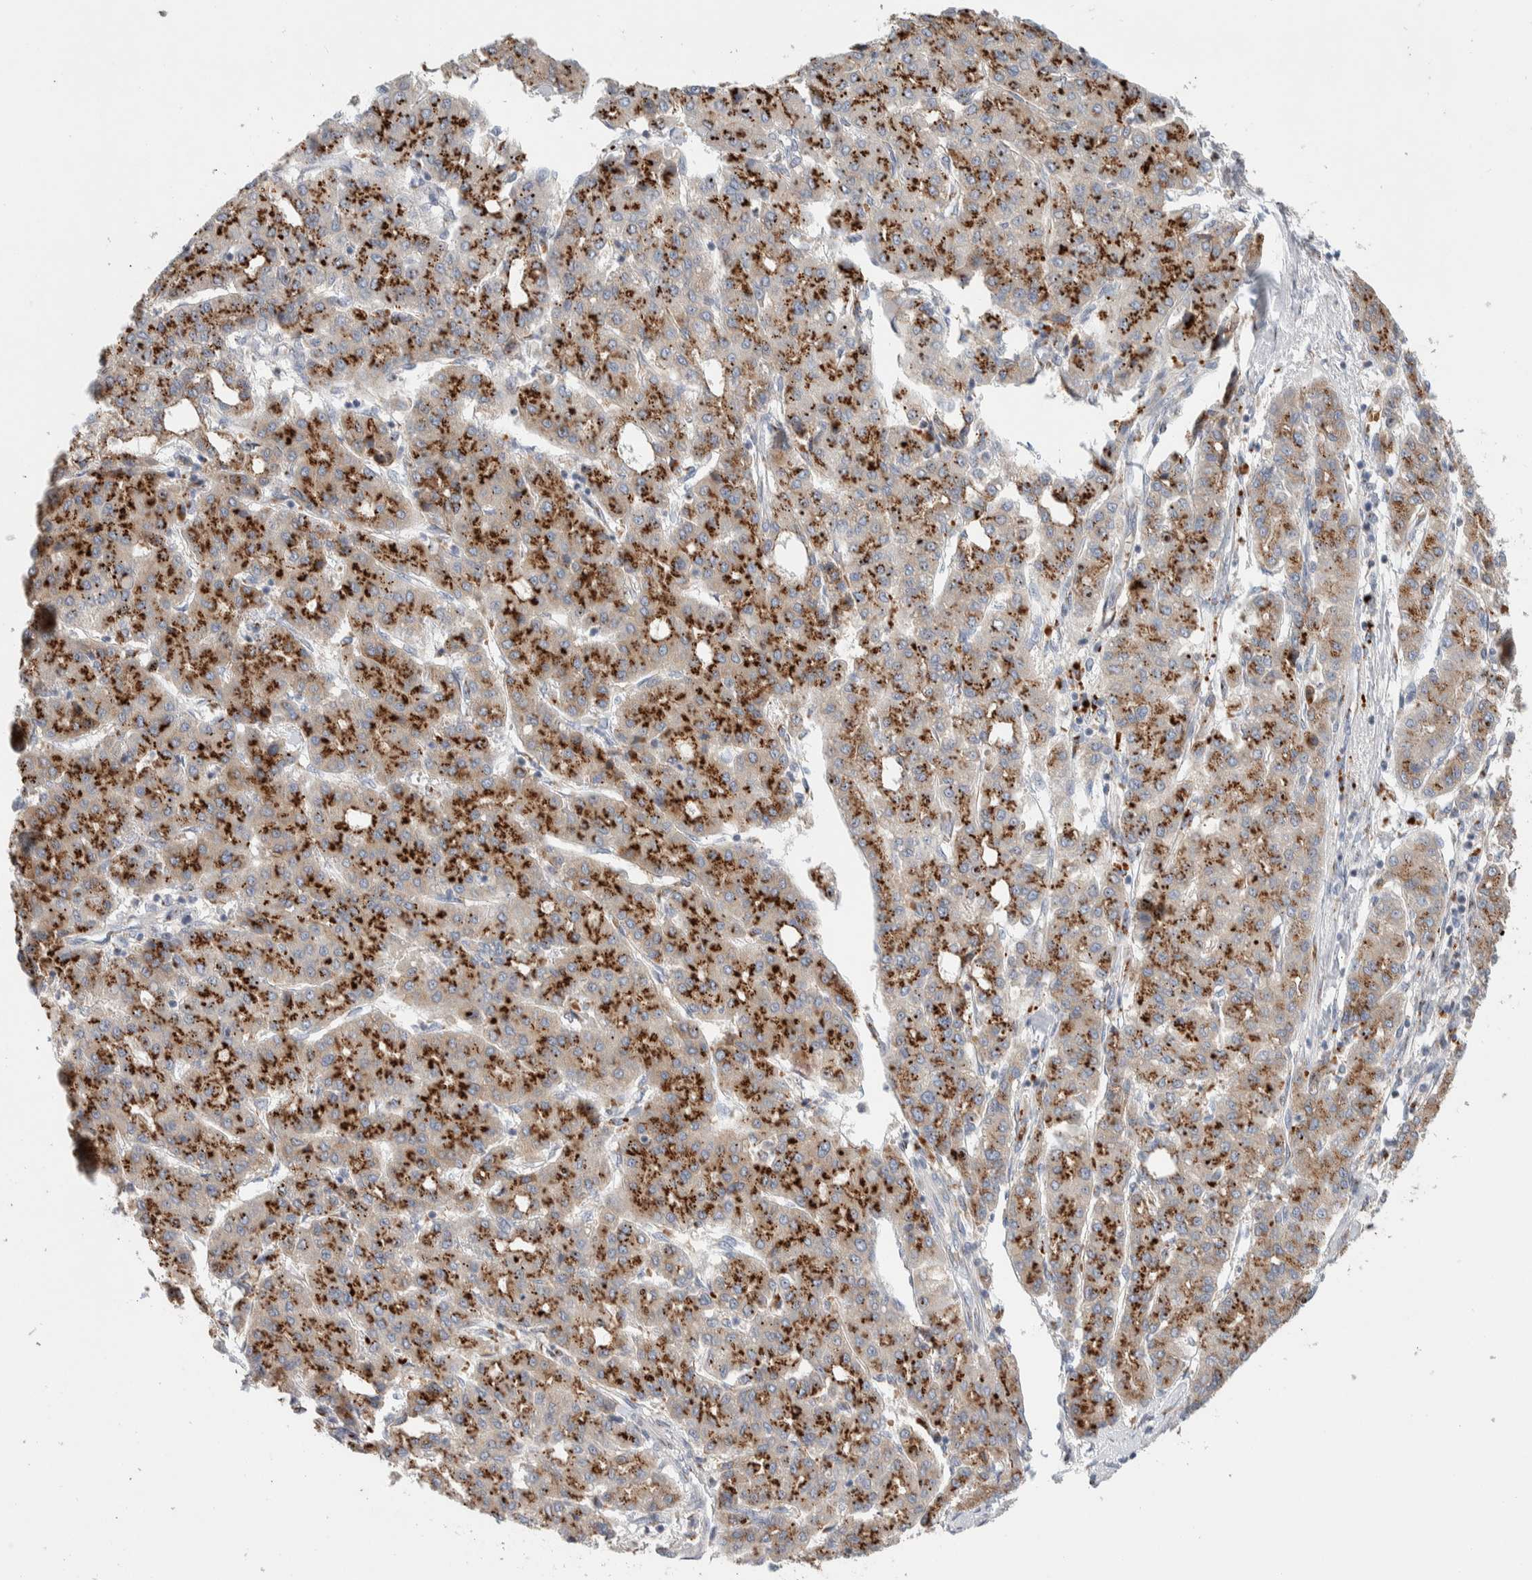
{"staining": {"intensity": "strong", "quantity": ">75%", "location": "cytoplasmic/membranous"}, "tissue": "liver cancer", "cell_type": "Tumor cells", "image_type": "cancer", "snomed": [{"axis": "morphology", "description": "Carcinoma, Hepatocellular, NOS"}, {"axis": "topography", "description": "Liver"}], "caption": "Strong cytoplasmic/membranous protein positivity is appreciated in about >75% of tumor cells in liver cancer (hepatocellular carcinoma). The staining was performed using DAB (3,3'-diaminobenzidine), with brown indicating positive protein expression. Nuclei are stained blue with hematoxylin.", "gene": "SLC38A10", "patient": {"sex": "male", "age": 65}}